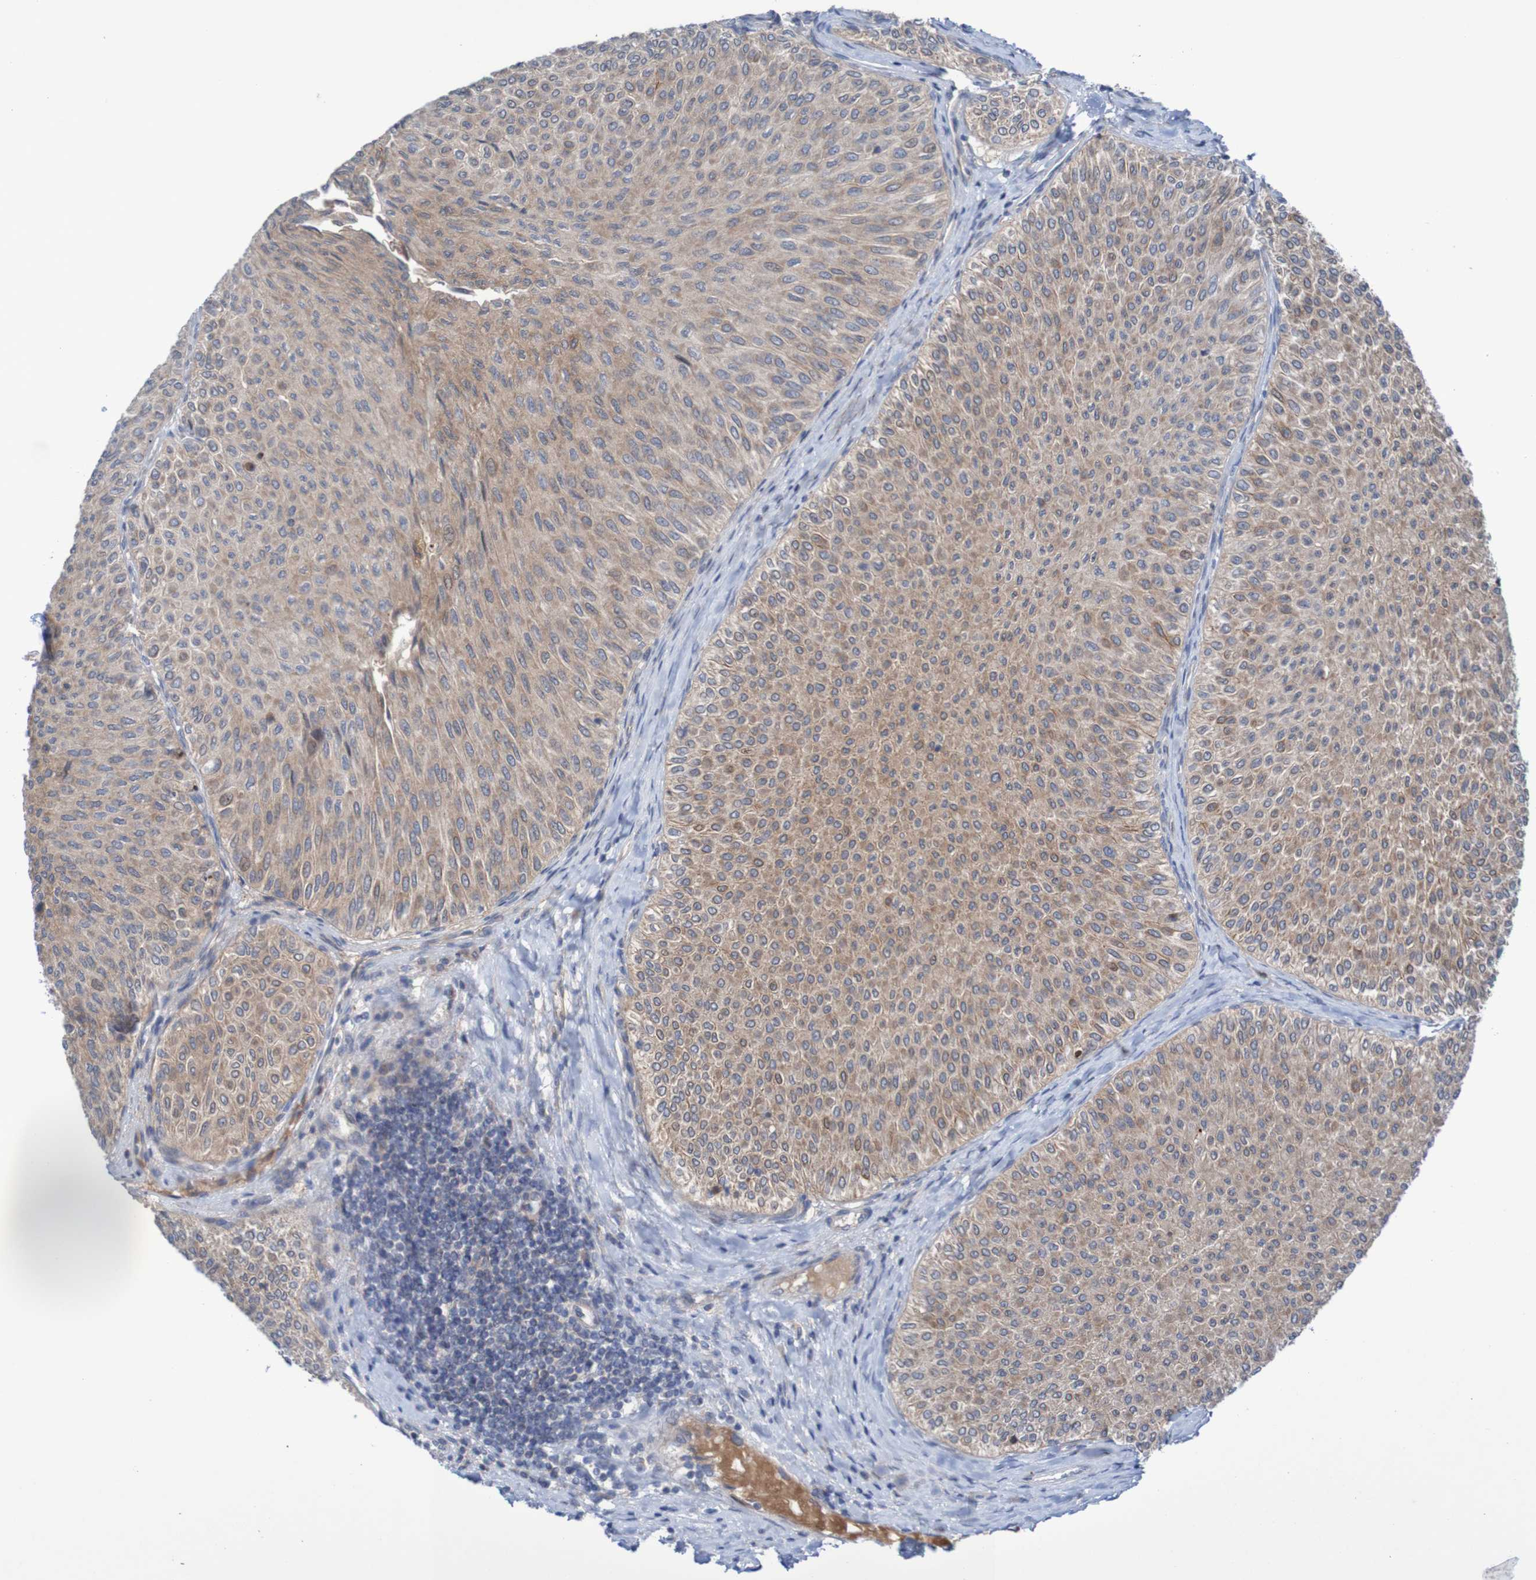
{"staining": {"intensity": "moderate", "quantity": ">75%", "location": "cytoplasmic/membranous,nuclear"}, "tissue": "urothelial cancer", "cell_type": "Tumor cells", "image_type": "cancer", "snomed": [{"axis": "morphology", "description": "Urothelial carcinoma, Low grade"}, {"axis": "topography", "description": "Urinary bladder"}], "caption": "Immunohistochemical staining of human low-grade urothelial carcinoma demonstrates medium levels of moderate cytoplasmic/membranous and nuclear protein positivity in approximately >75% of tumor cells.", "gene": "ANGPT4", "patient": {"sex": "male", "age": 78}}